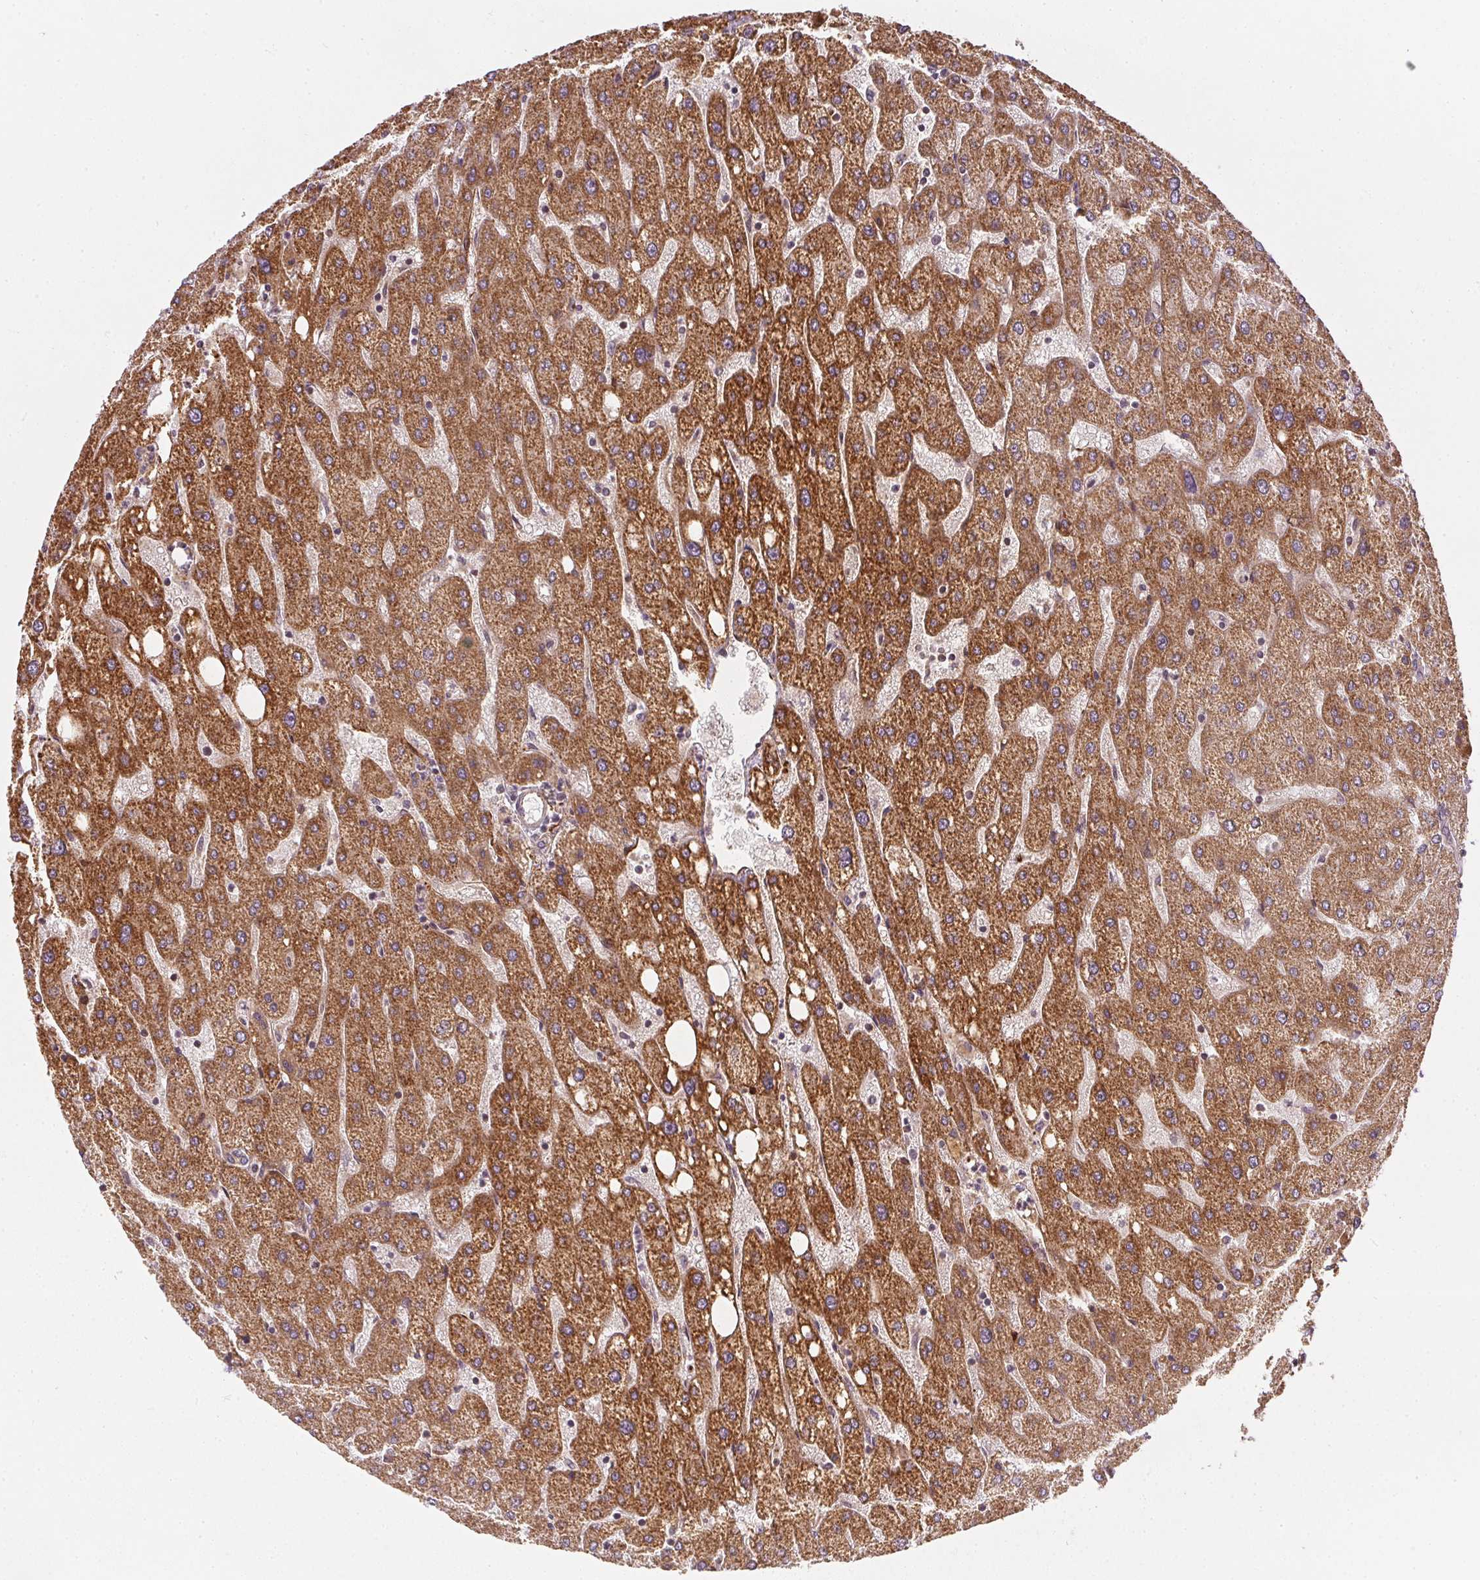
{"staining": {"intensity": "negative", "quantity": "none", "location": "none"}, "tissue": "liver", "cell_type": "Cholangiocytes", "image_type": "normal", "snomed": [{"axis": "morphology", "description": "Normal tissue, NOS"}, {"axis": "topography", "description": "Liver"}], "caption": "Cholangiocytes show no significant expression in benign liver. (DAB IHC with hematoxylin counter stain).", "gene": "NADK2", "patient": {"sex": "male", "age": 67}}